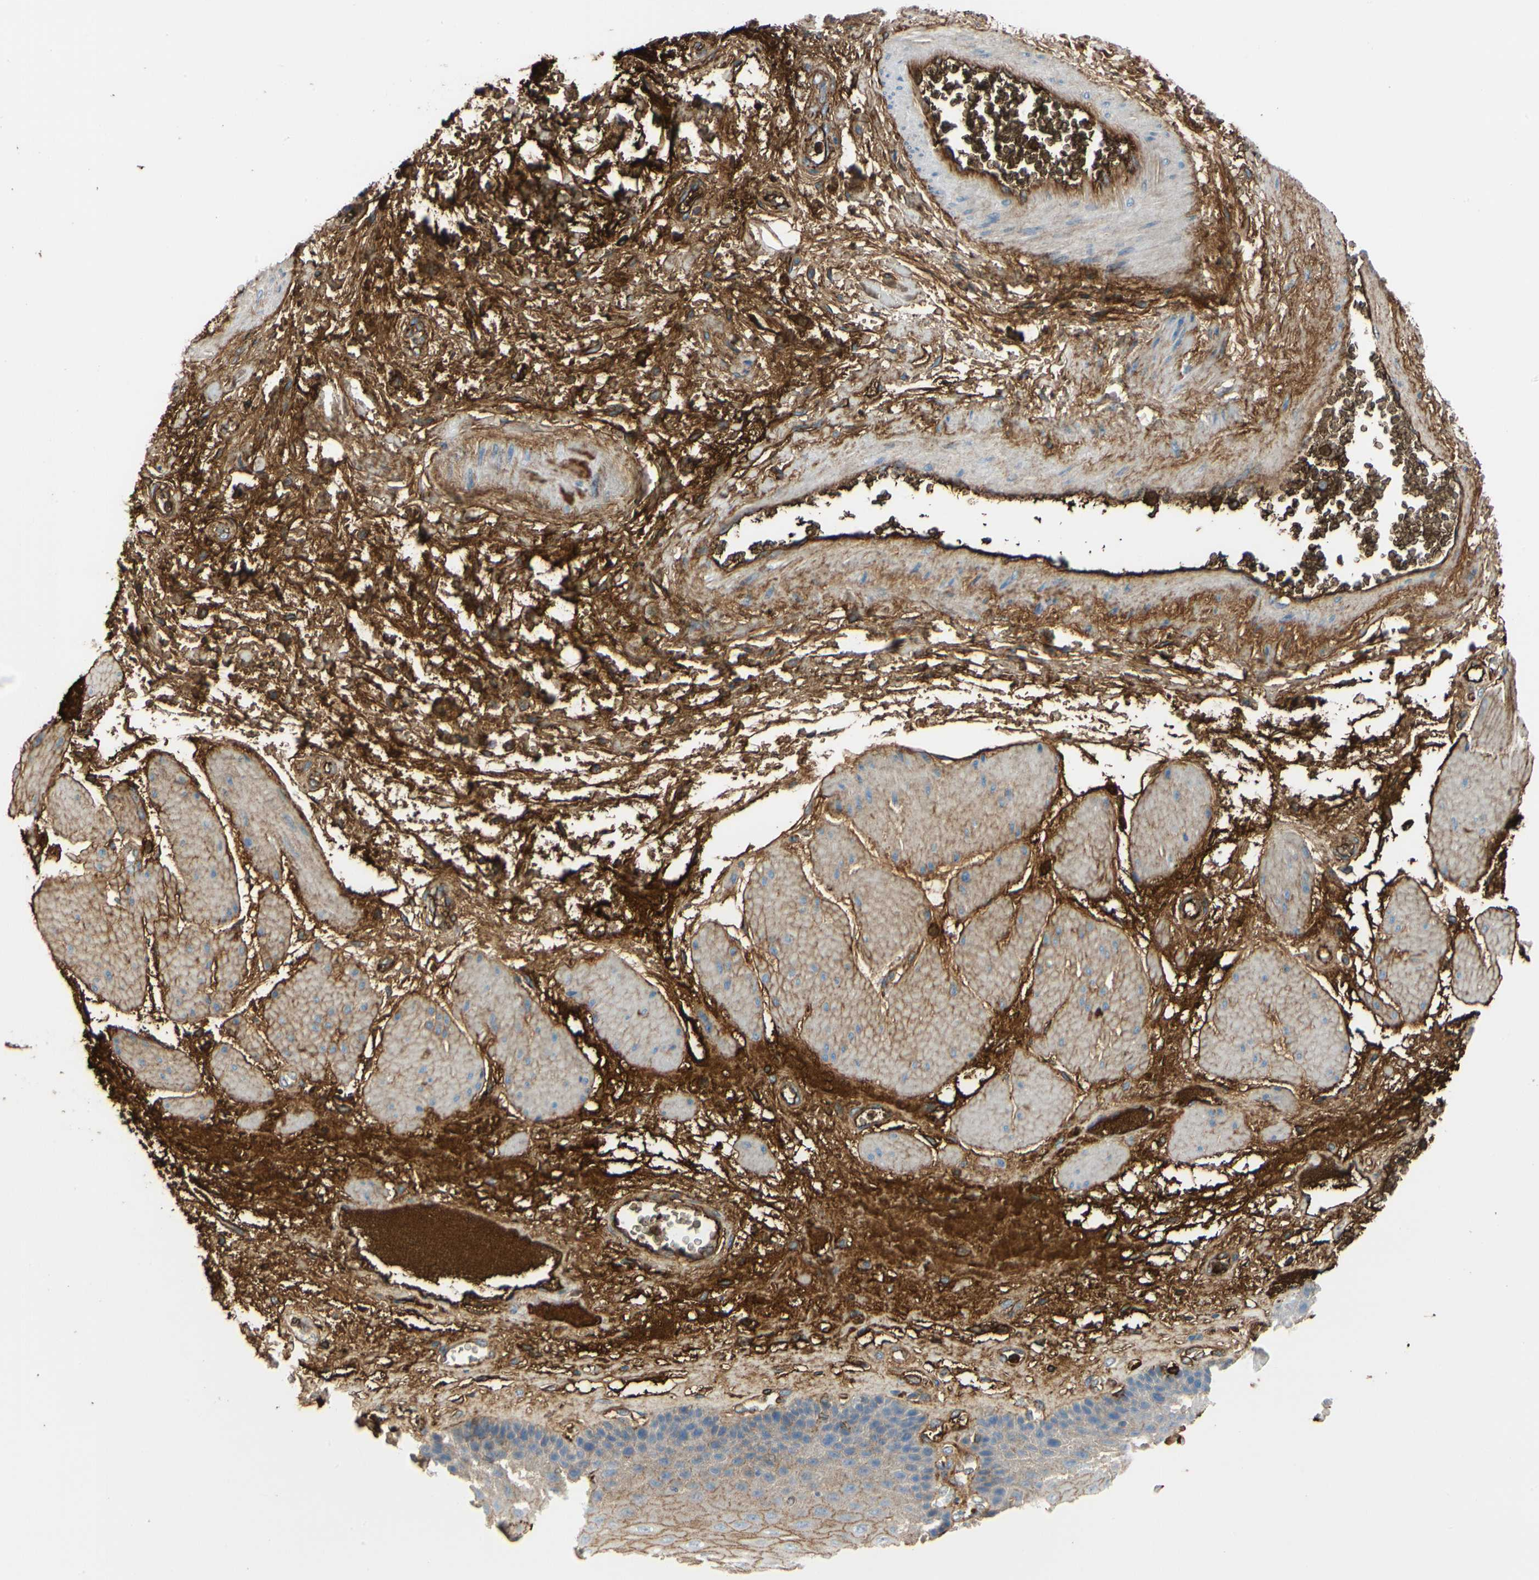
{"staining": {"intensity": "moderate", "quantity": "25%-75%", "location": "cytoplasmic/membranous"}, "tissue": "esophagus", "cell_type": "Squamous epithelial cells", "image_type": "normal", "snomed": [{"axis": "morphology", "description": "Normal tissue, NOS"}, {"axis": "topography", "description": "Esophagus"}], "caption": "Protein expression analysis of unremarkable esophagus shows moderate cytoplasmic/membranous expression in about 25%-75% of squamous epithelial cells. The protein of interest is stained brown, and the nuclei are stained in blue (DAB (3,3'-diaminobenzidine) IHC with brightfield microscopy, high magnification).", "gene": "FGB", "patient": {"sex": "female", "age": 72}}